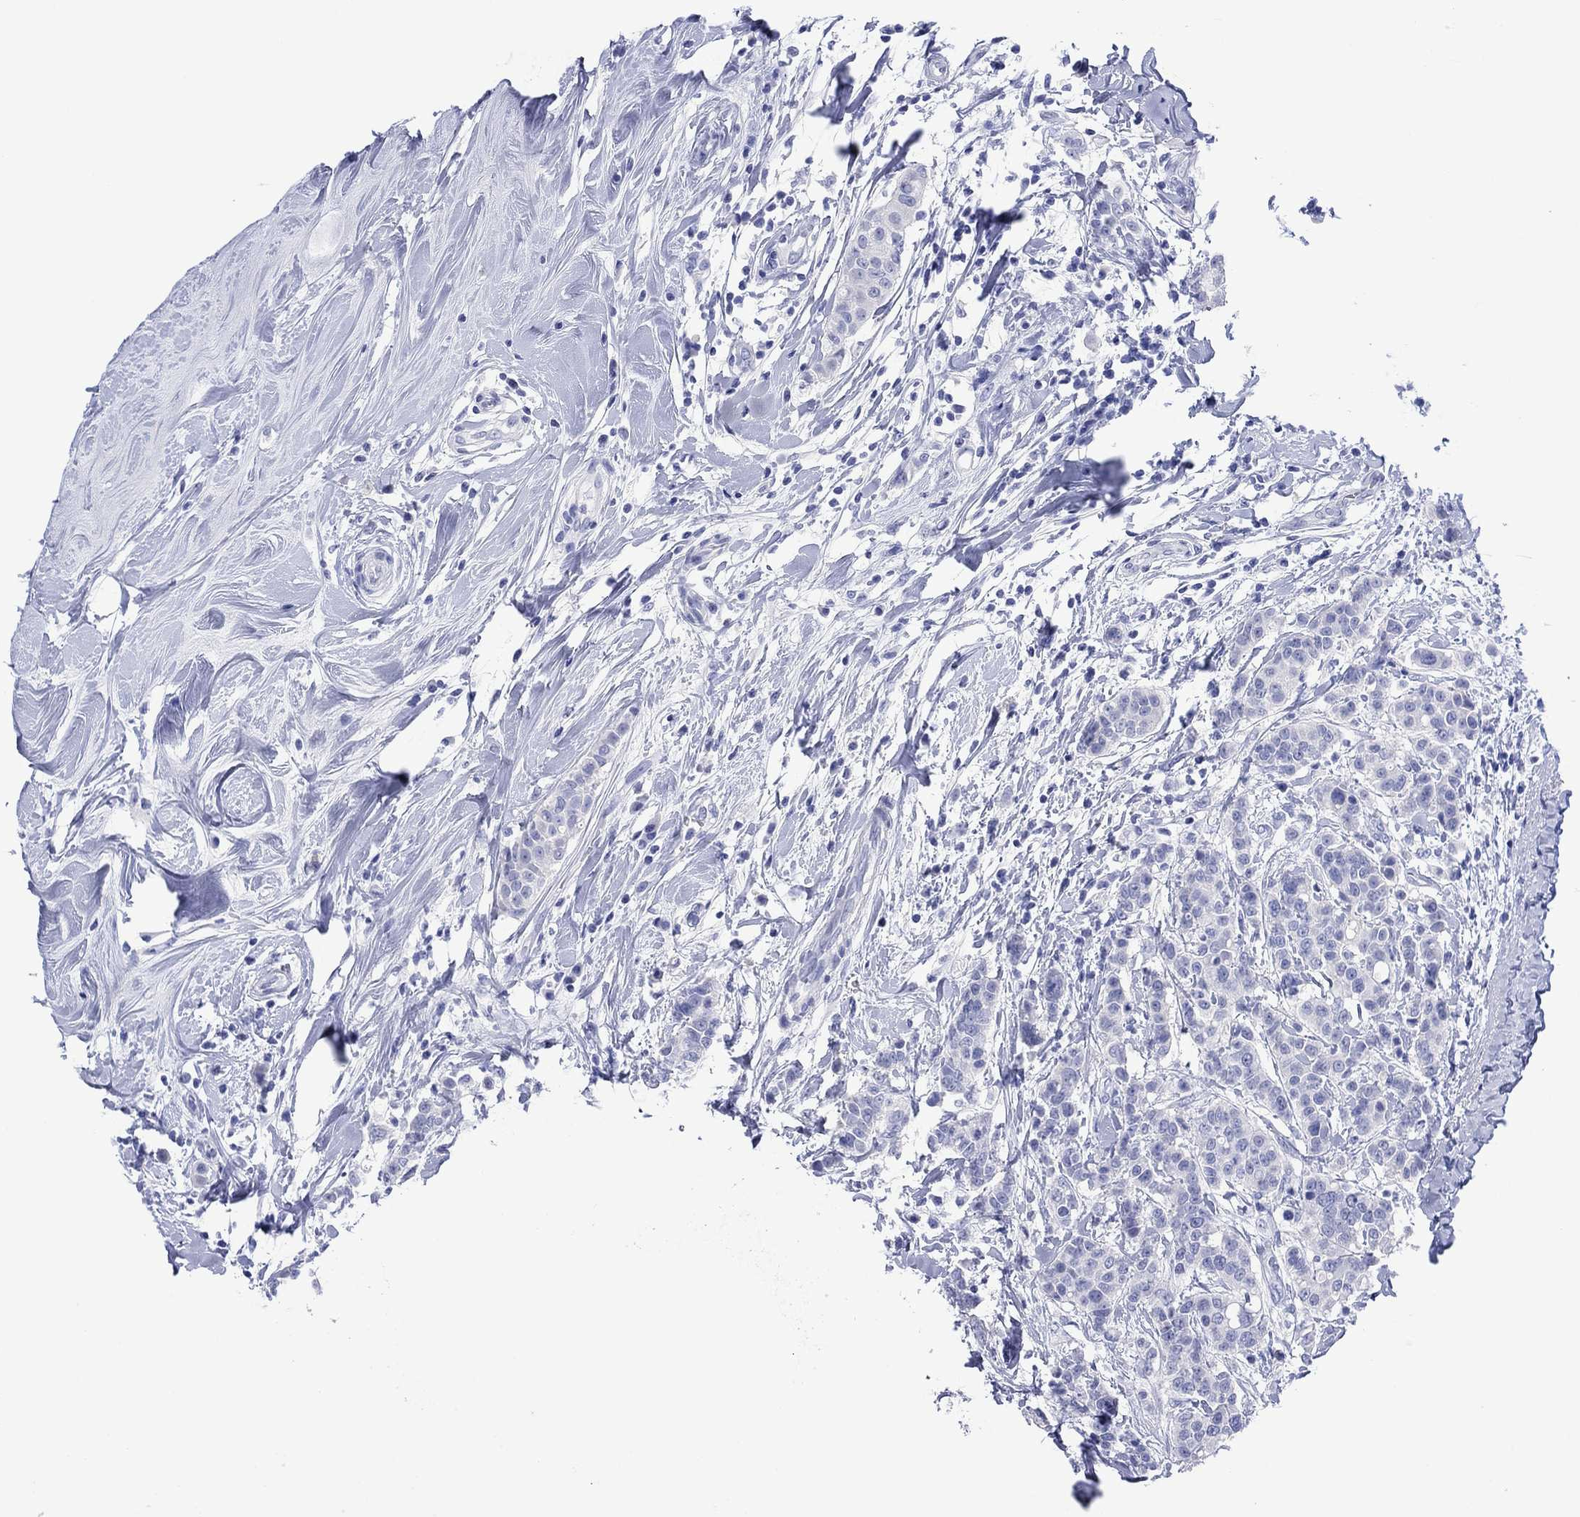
{"staining": {"intensity": "negative", "quantity": "none", "location": "none"}, "tissue": "breast cancer", "cell_type": "Tumor cells", "image_type": "cancer", "snomed": [{"axis": "morphology", "description": "Duct carcinoma"}, {"axis": "topography", "description": "Breast"}], "caption": "The immunohistochemistry (IHC) photomicrograph has no significant expression in tumor cells of breast cancer tissue.", "gene": "MLANA", "patient": {"sex": "female", "age": 27}}